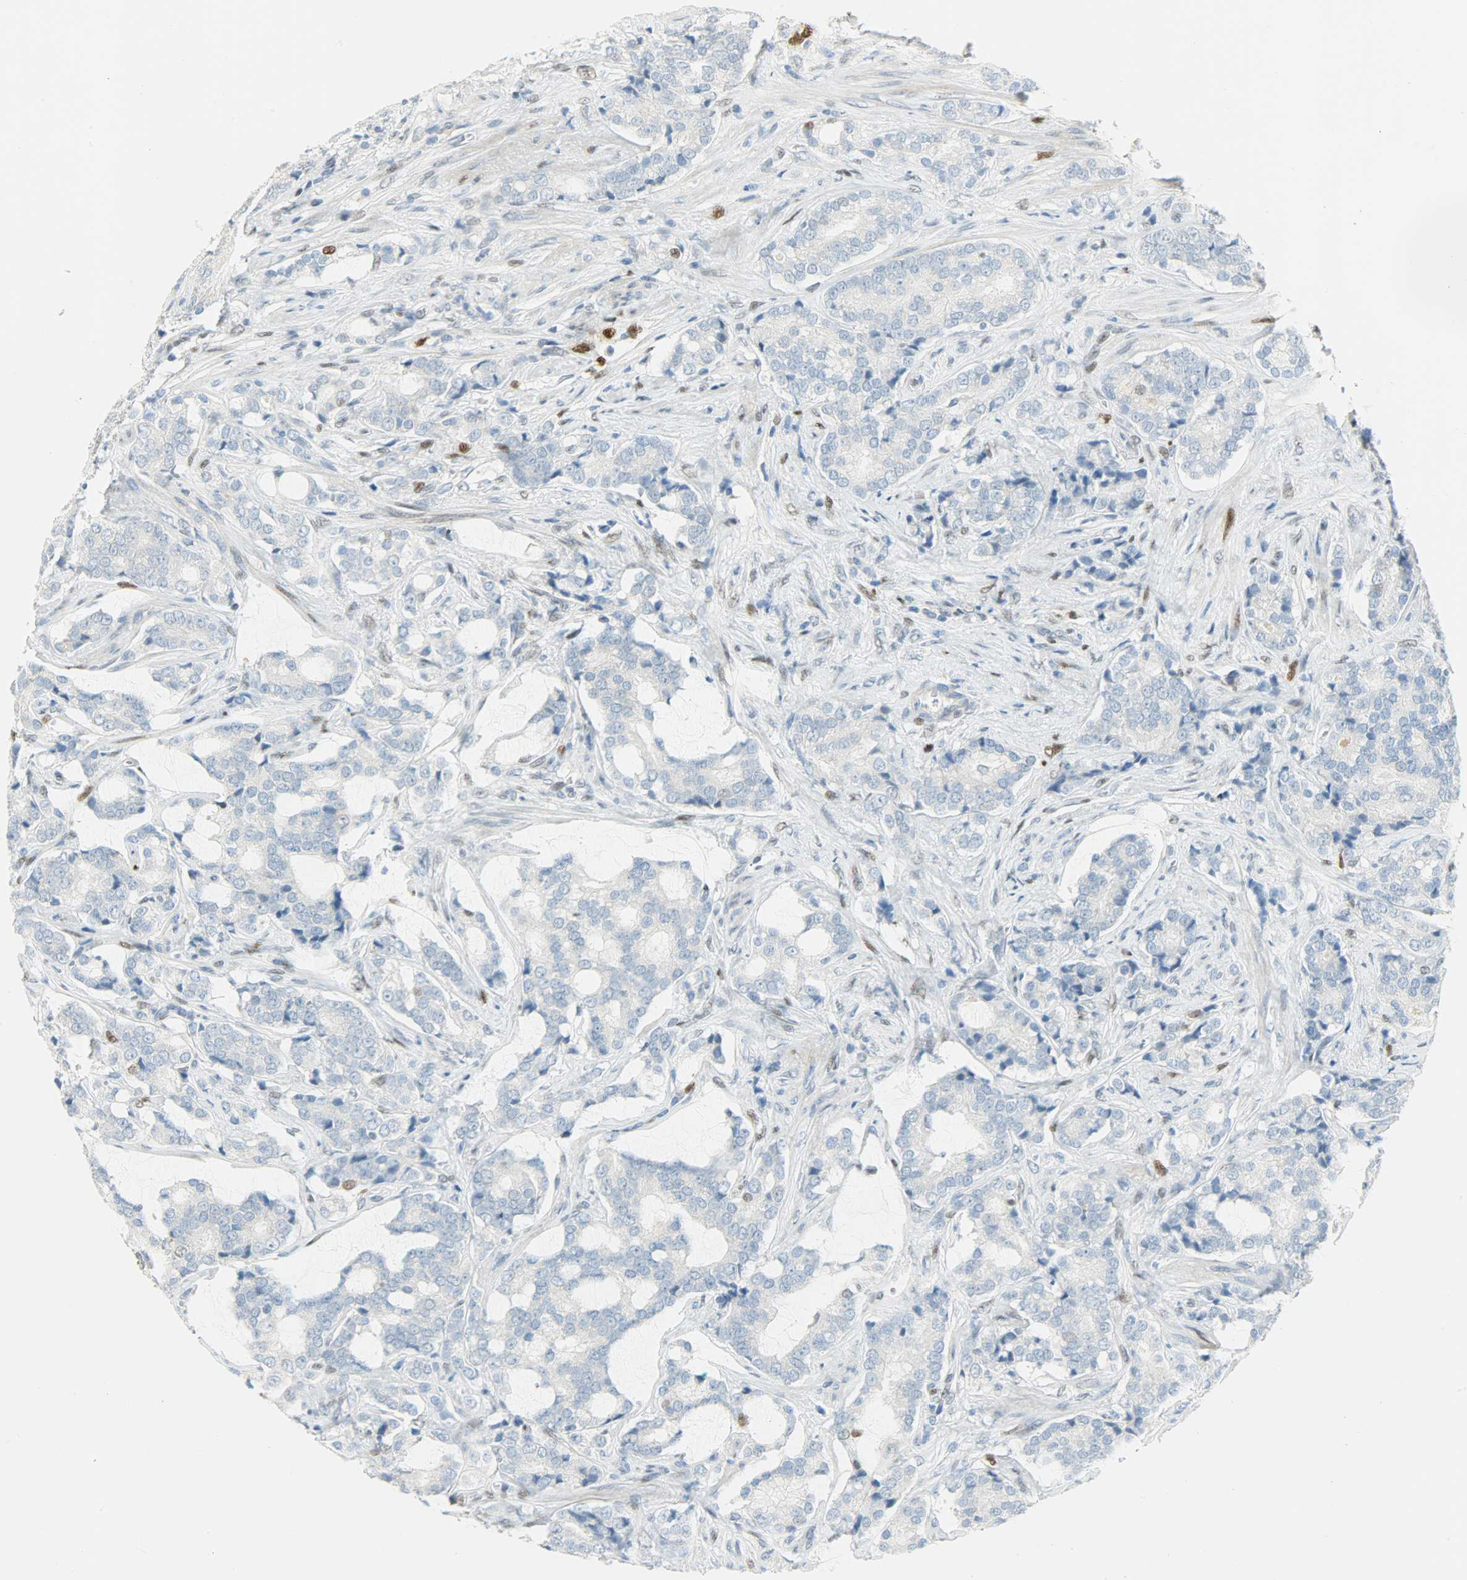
{"staining": {"intensity": "moderate", "quantity": "<25%", "location": "nuclear"}, "tissue": "prostate cancer", "cell_type": "Tumor cells", "image_type": "cancer", "snomed": [{"axis": "morphology", "description": "Adenocarcinoma, Low grade"}, {"axis": "topography", "description": "Prostate"}], "caption": "This image reveals immunohistochemistry (IHC) staining of prostate adenocarcinoma (low-grade), with low moderate nuclear staining in approximately <25% of tumor cells.", "gene": "JUNB", "patient": {"sex": "male", "age": 58}}